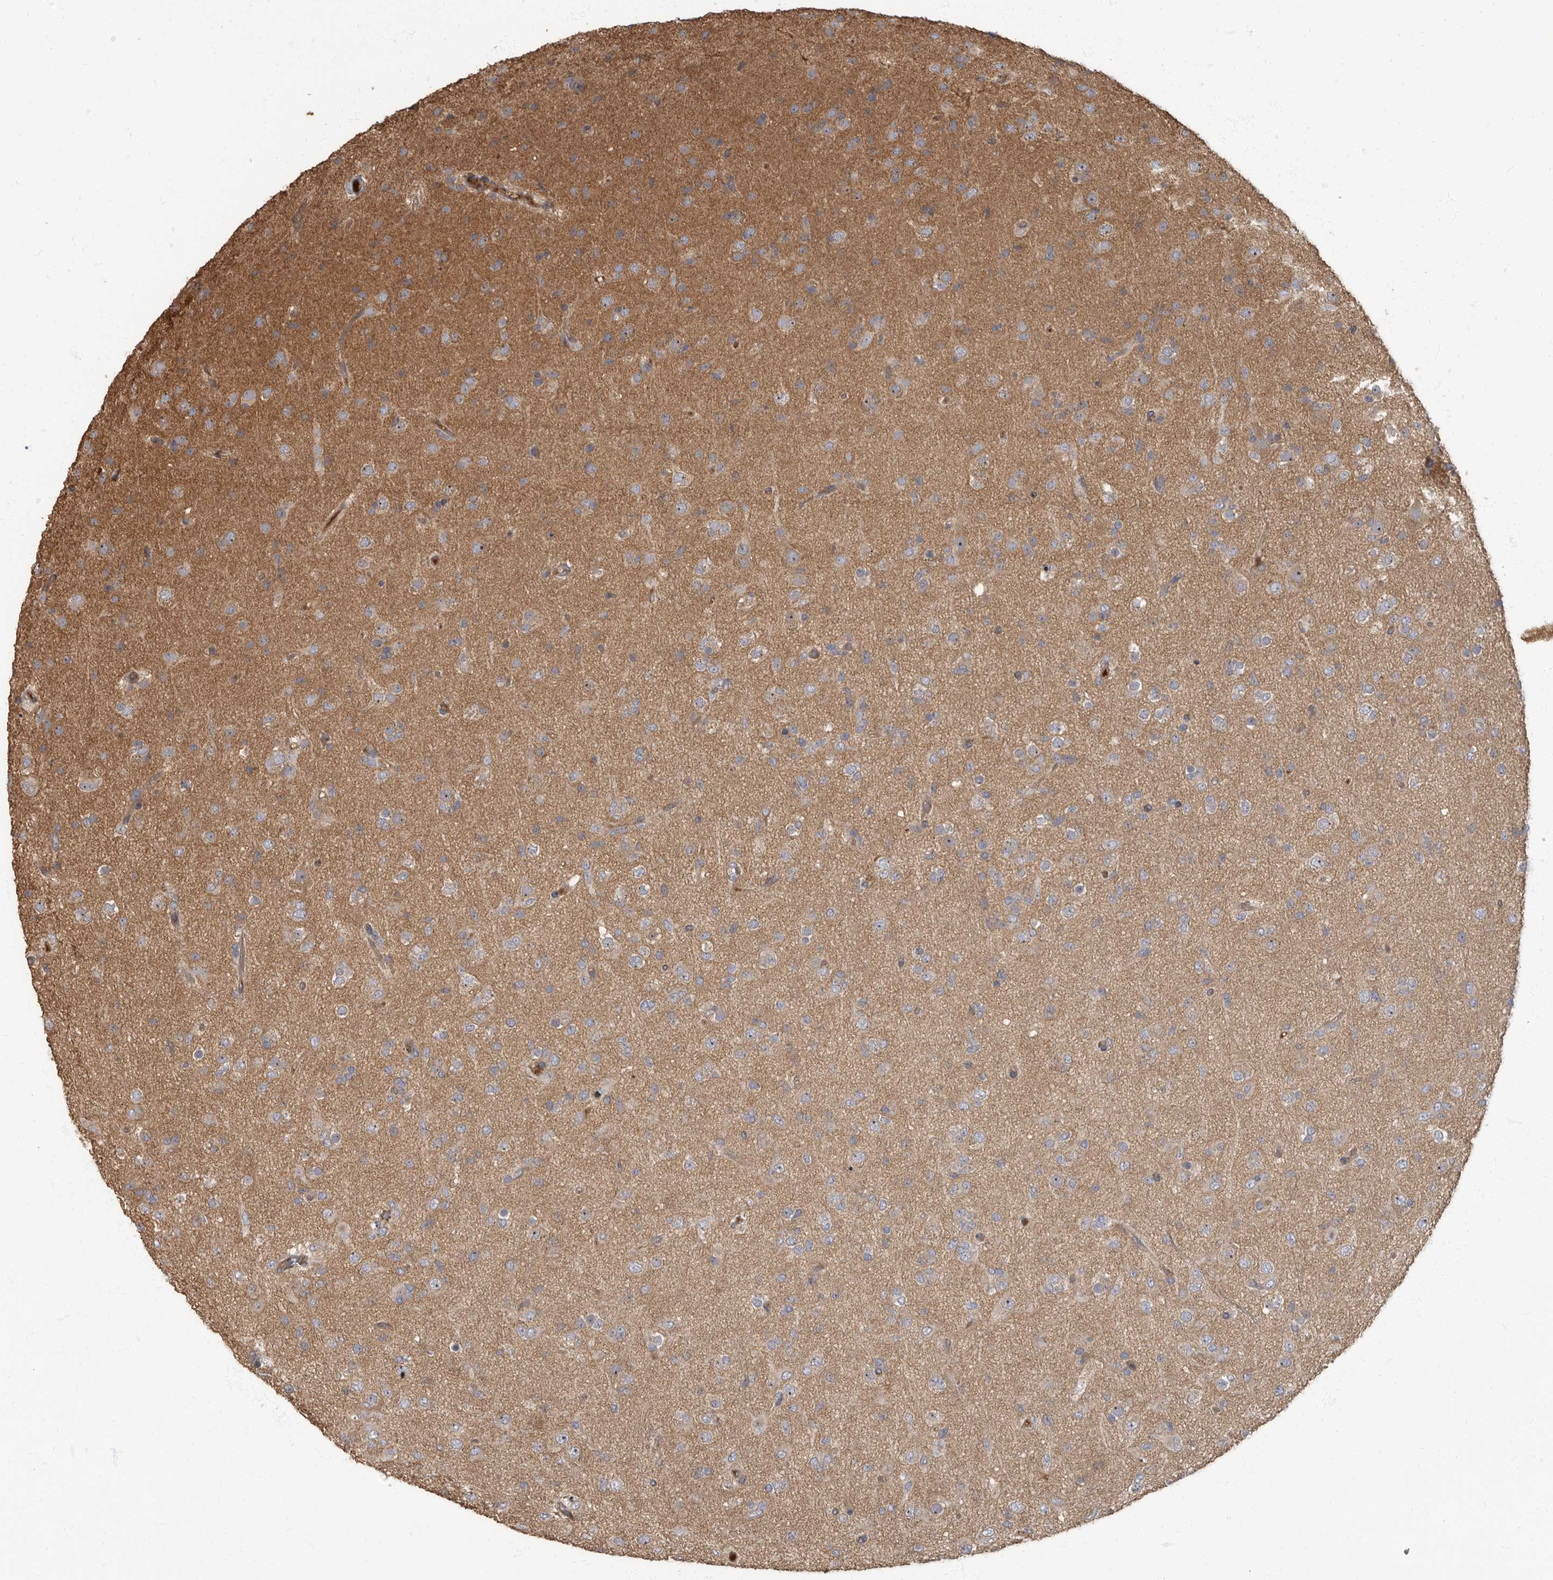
{"staining": {"intensity": "weak", "quantity": "25%-75%", "location": "cytoplasmic/membranous"}, "tissue": "glioma", "cell_type": "Tumor cells", "image_type": "cancer", "snomed": [{"axis": "morphology", "description": "Glioma, malignant, Low grade"}, {"axis": "topography", "description": "Brain"}], "caption": "Immunohistochemical staining of human glioma displays weak cytoplasmic/membranous protein expression in approximately 25%-75% of tumor cells.", "gene": "DAAM1", "patient": {"sex": "male", "age": 65}}